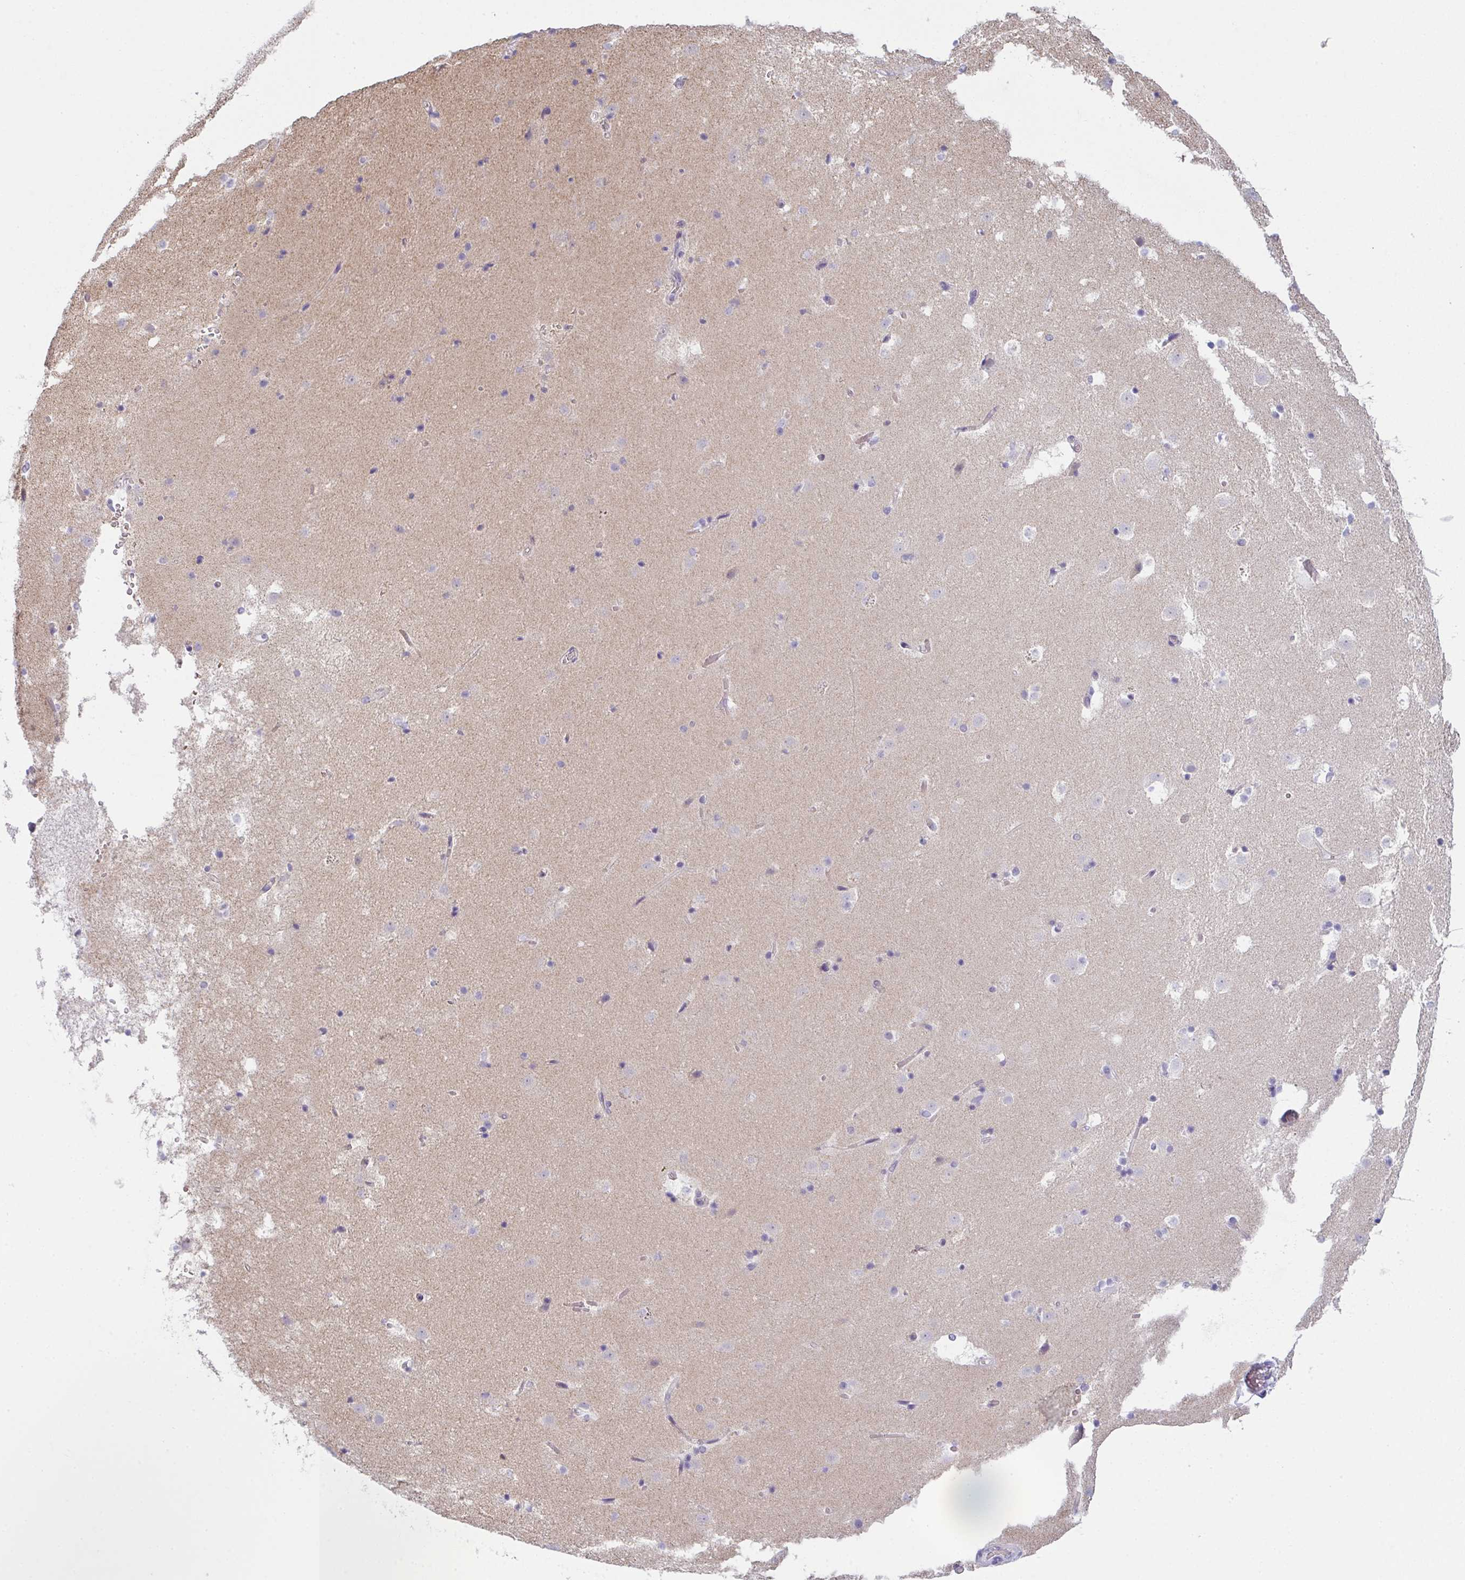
{"staining": {"intensity": "negative", "quantity": "none", "location": "none"}, "tissue": "caudate", "cell_type": "Glial cells", "image_type": "normal", "snomed": [{"axis": "morphology", "description": "Normal tissue, NOS"}, {"axis": "topography", "description": "Lateral ventricle wall"}], "caption": "A photomicrograph of human caudate is negative for staining in glial cells. (DAB immunohistochemistry with hematoxylin counter stain).", "gene": "CACNA1S", "patient": {"sex": "male", "age": 37}}